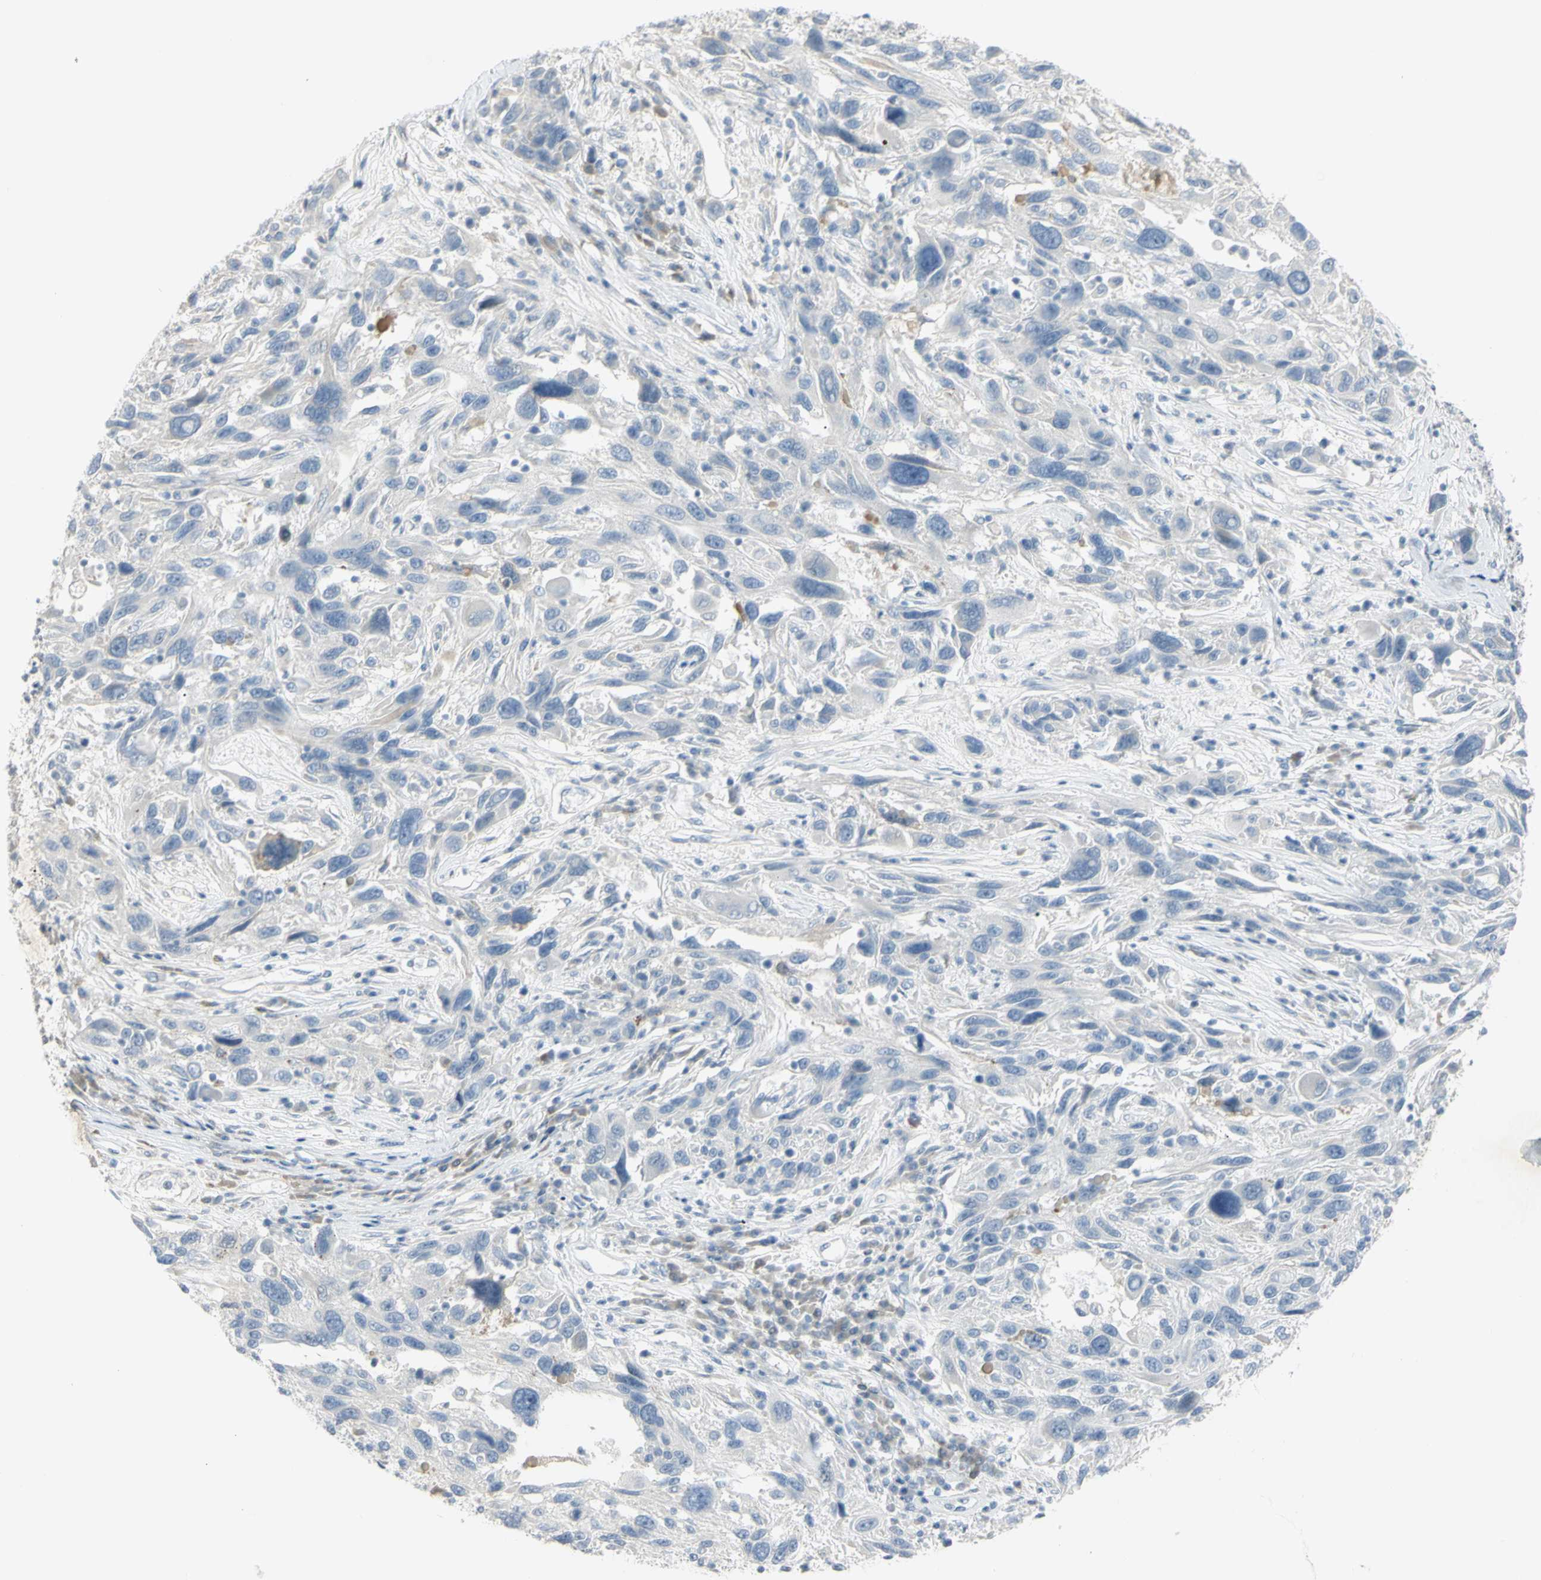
{"staining": {"intensity": "negative", "quantity": "none", "location": "none"}, "tissue": "melanoma", "cell_type": "Tumor cells", "image_type": "cancer", "snomed": [{"axis": "morphology", "description": "Malignant melanoma, NOS"}, {"axis": "topography", "description": "Skin"}], "caption": "IHC of melanoma exhibits no expression in tumor cells. (DAB immunohistochemistry, high magnification).", "gene": "PIP", "patient": {"sex": "male", "age": 53}}